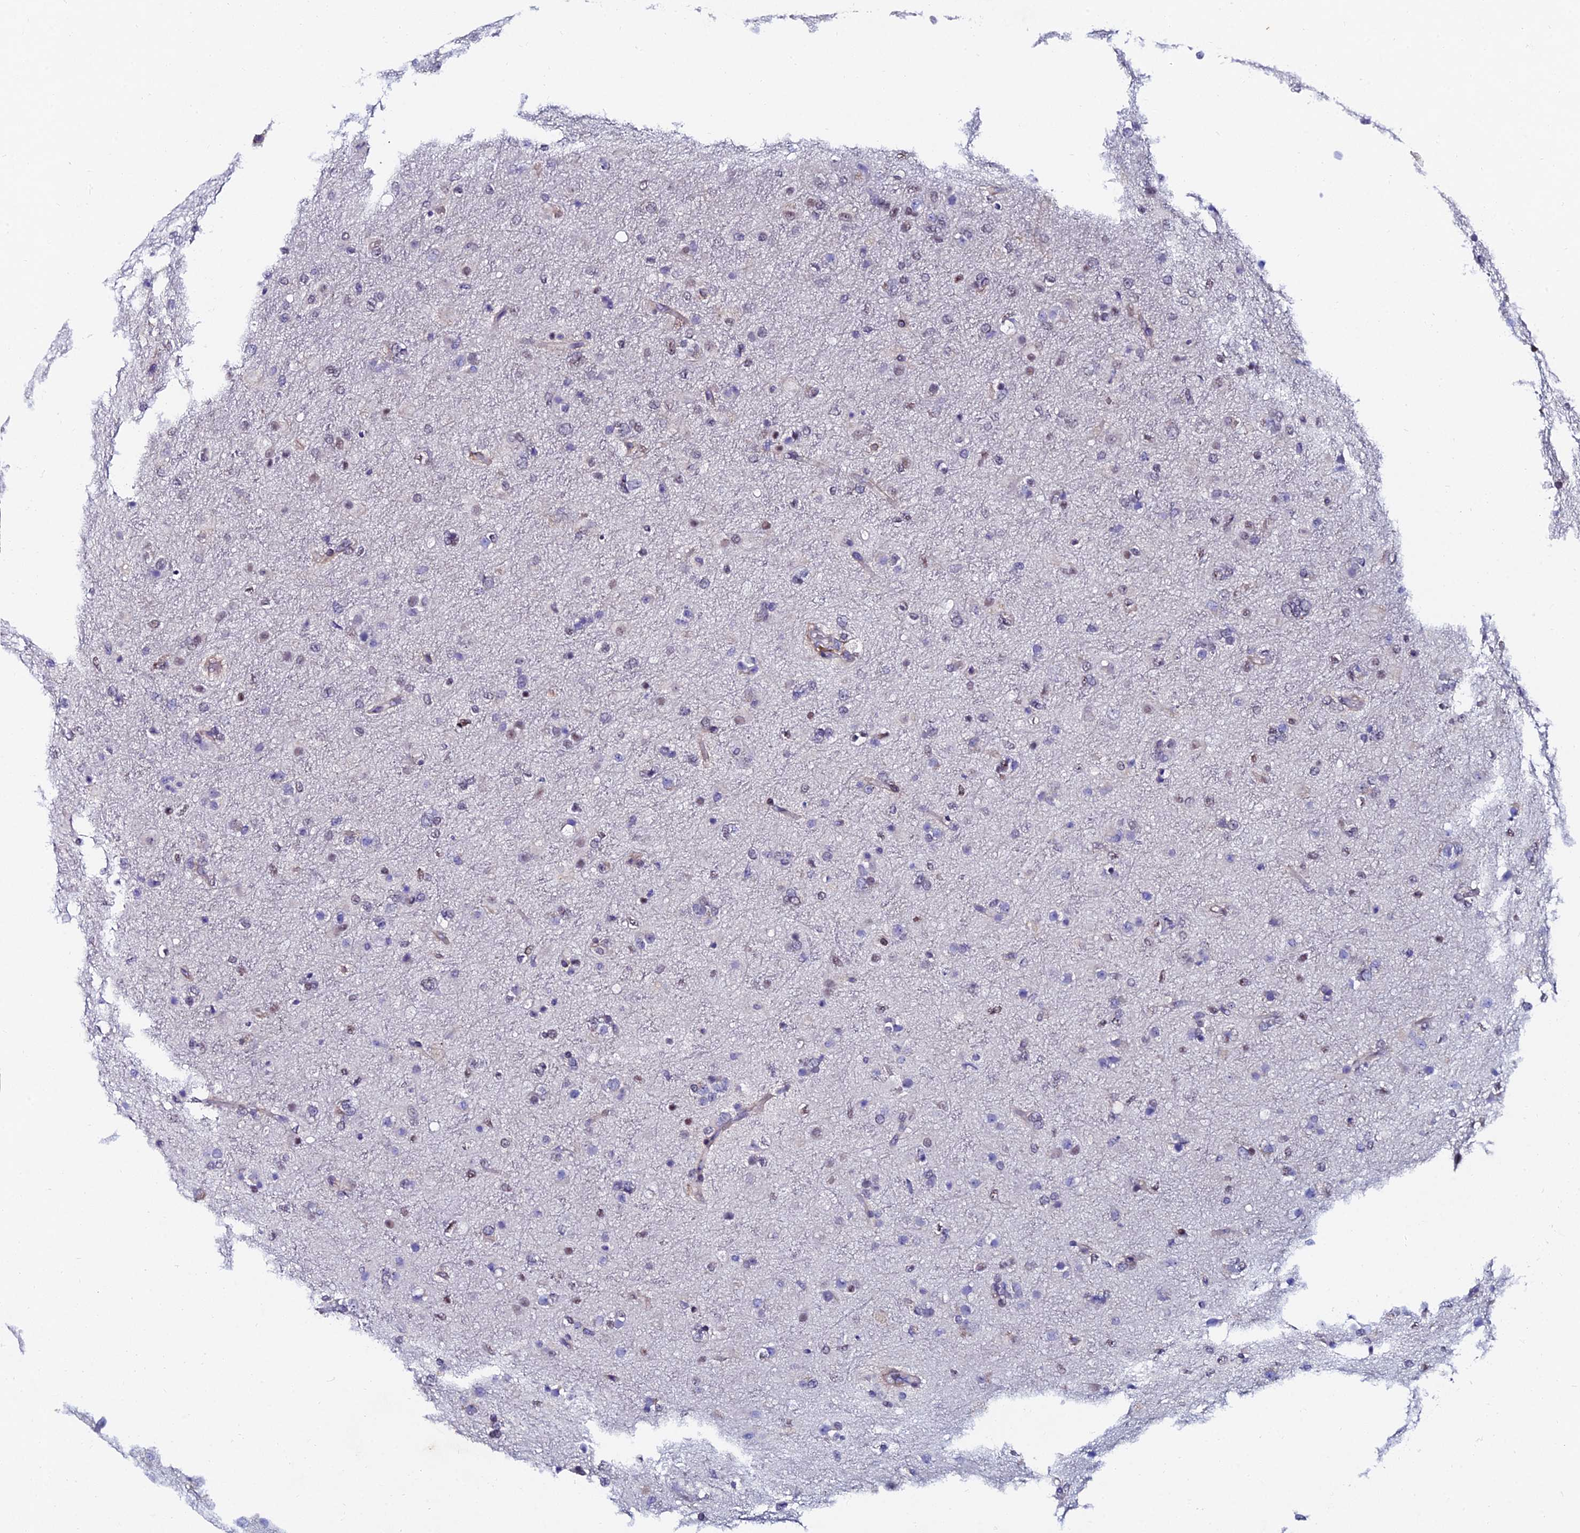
{"staining": {"intensity": "negative", "quantity": "none", "location": "none"}, "tissue": "glioma", "cell_type": "Tumor cells", "image_type": "cancer", "snomed": [{"axis": "morphology", "description": "Glioma, malignant, Low grade"}, {"axis": "topography", "description": "Brain"}], "caption": "Photomicrograph shows no significant protein staining in tumor cells of glioma.", "gene": "TRIM24", "patient": {"sex": "male", "age": 65}}